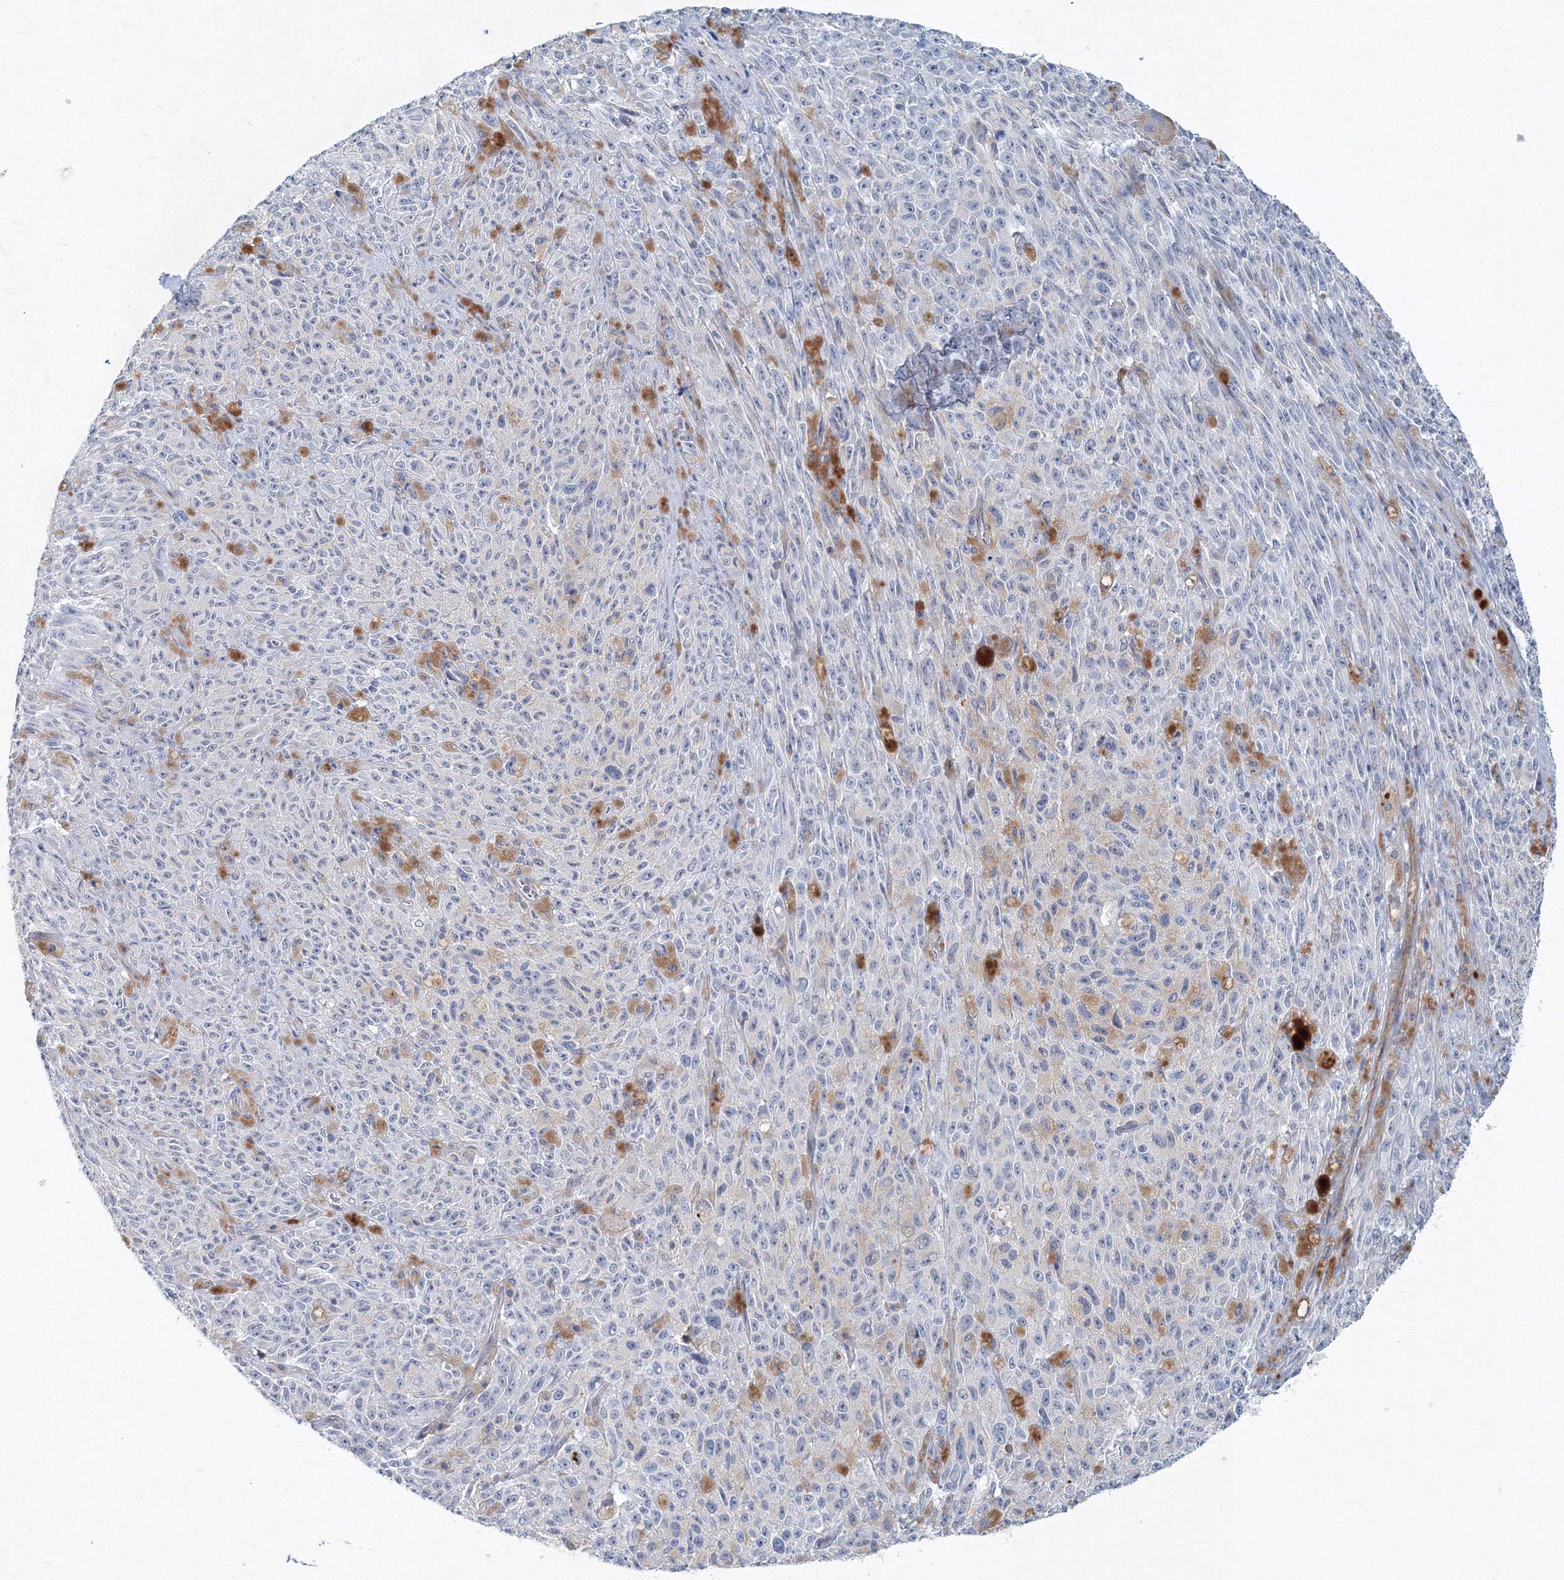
{"staining": {"intensity": "negative", "quantity": "none", "location": "none"}, "tissue": "melanoma", "cell_type": "Tumor cells", "image_type": "cancer", "snomed": [{"axis": "morphology", "description": "Malignant melanoma, NOS"}, {"axis": "topography", "description": "Skin"}], "caption": "There is no significant positivity in tumor cells of melanoma.", "gene": "SH3BP5", "patient": {"sex": "female", "age": 82}}